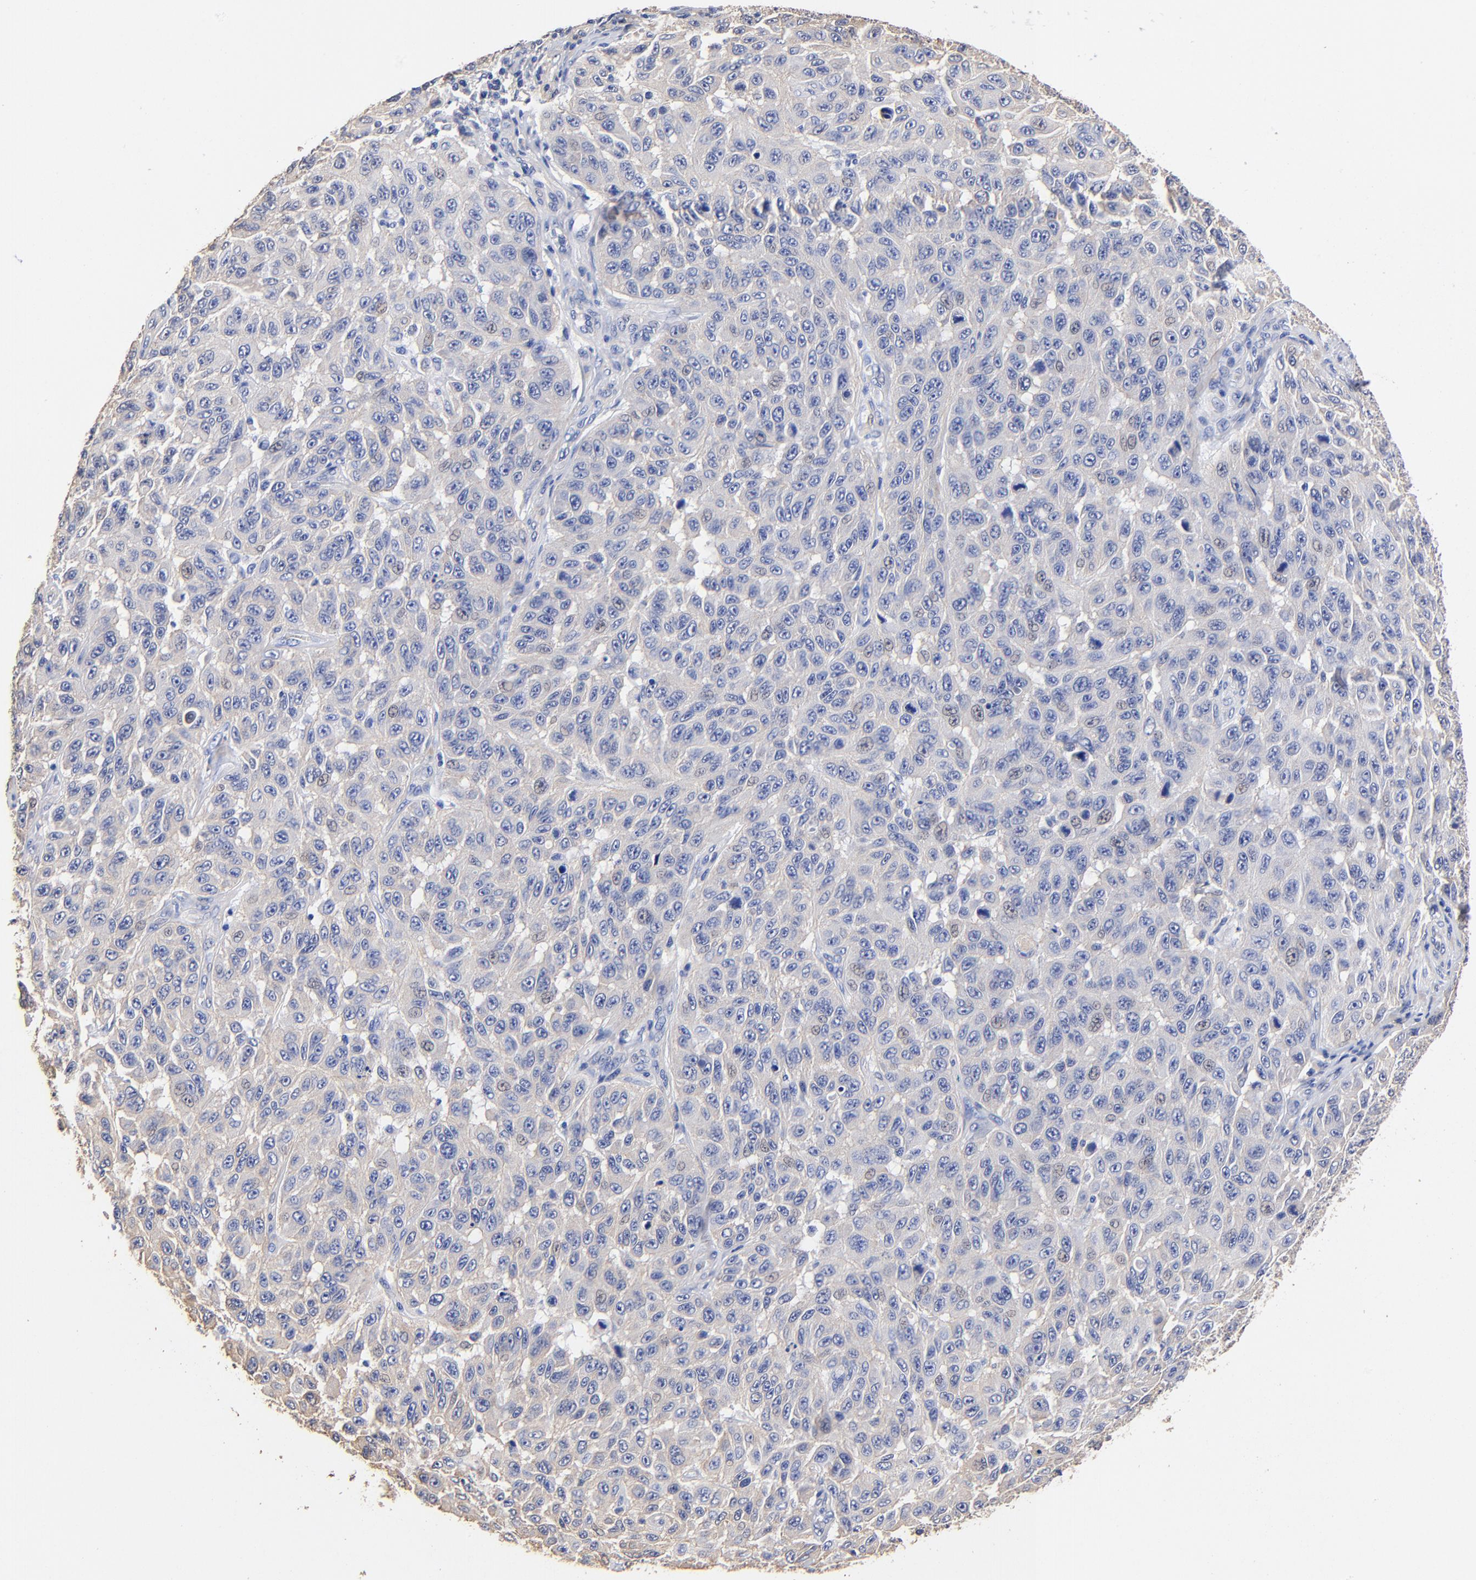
{"staining": {"intensity": "negative", "quantity": "none", "location": "none"}, "tissue": "melanoma", "cell_type": "Tumor cells", "image_type": "cancer", "snomed": [{"axis": "morphology", "description": "Malignant melanoma, NOS"}, {"axis": "topography", "description": "Skin"}], "caption": "DAB immunohistochemical staining of melanoma shows no significant expression in tumor cells.", "gene": "TAGLN2", "patient": {"sex": "male", "age": 30}}